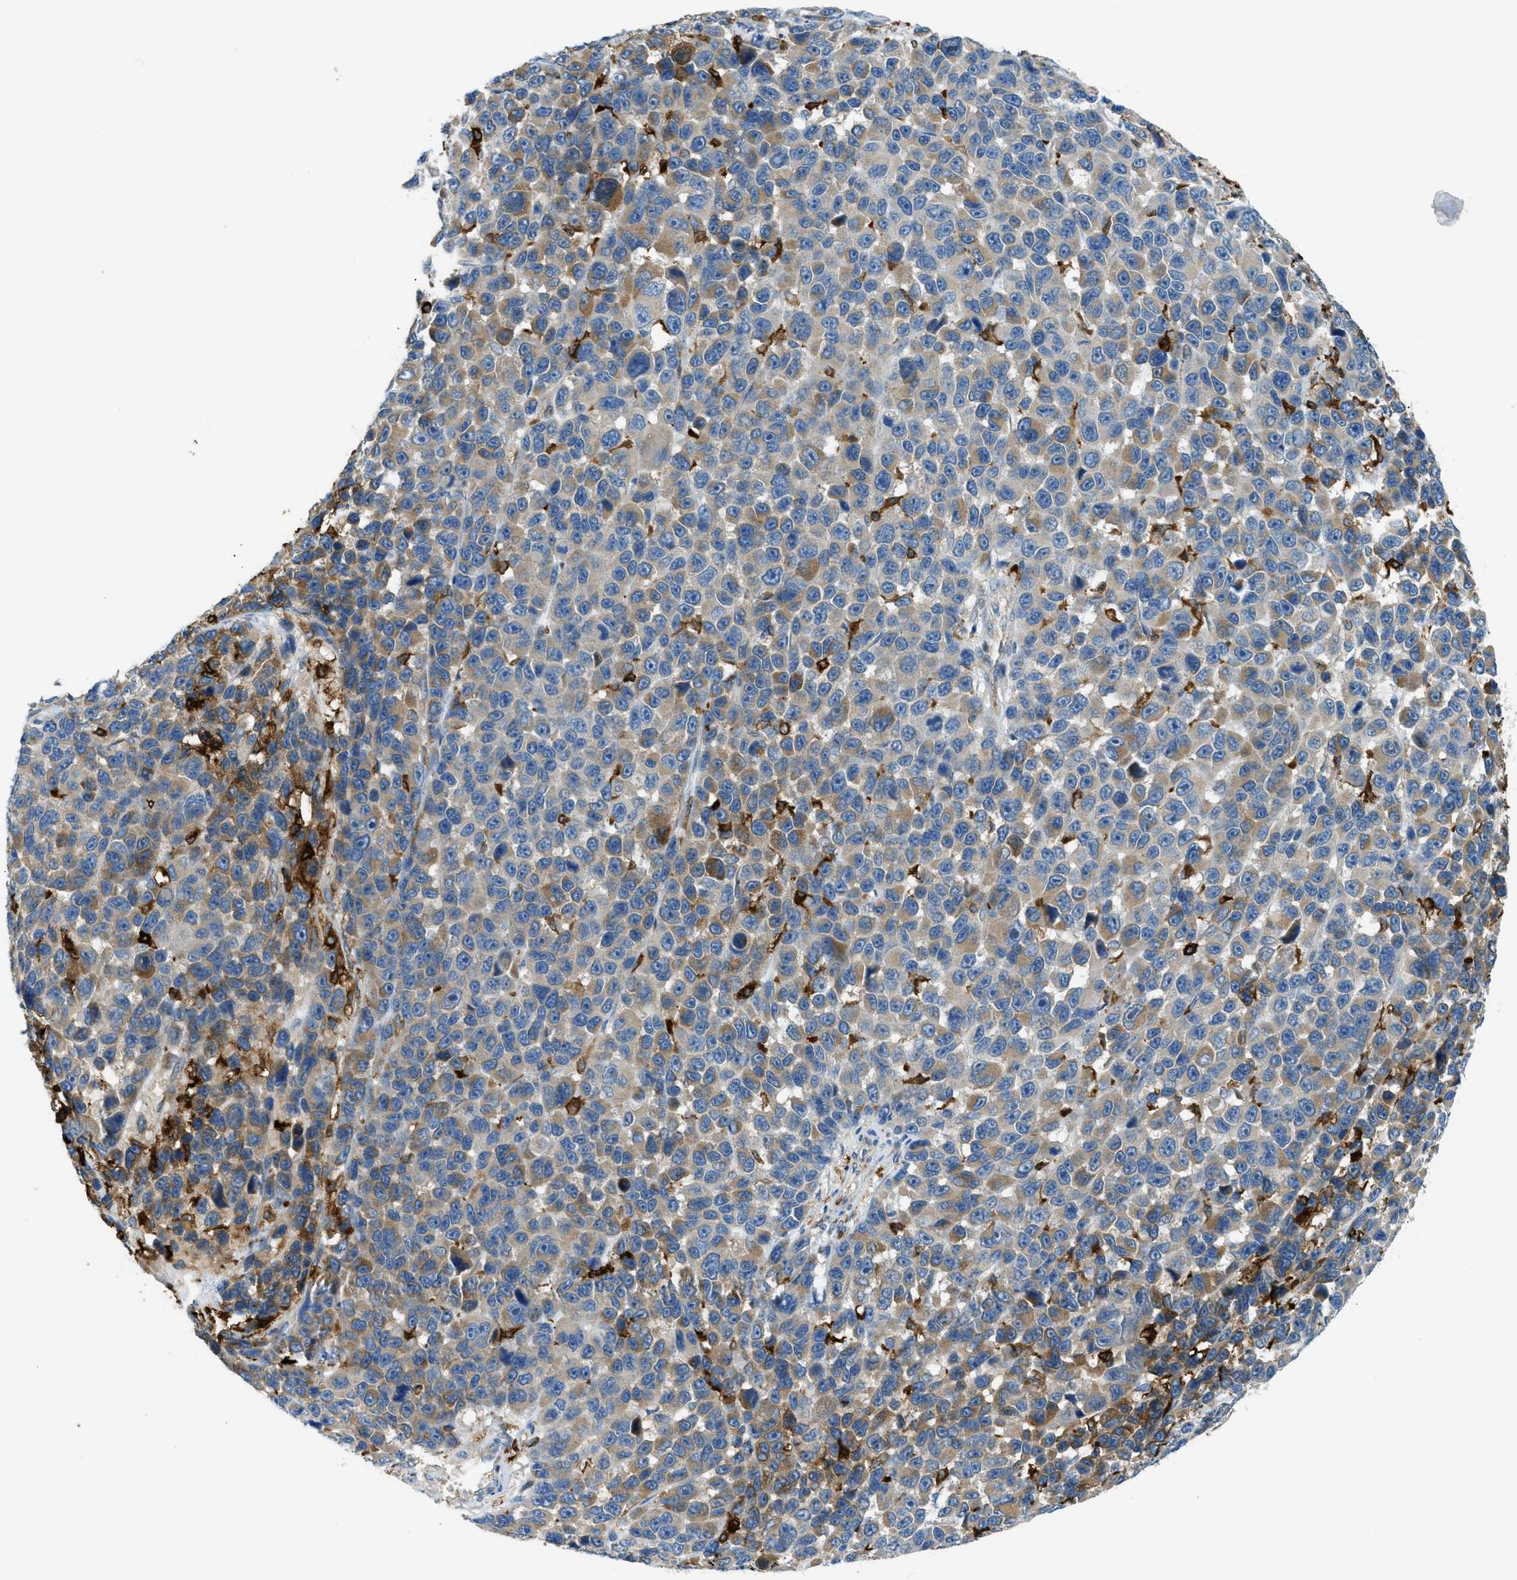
{"staining": {"intensity": "moderate", "quantity": "<25%", "location": "cytoplasmic/membranous"}, "tissue": "melanoma", "cell_type": "Tumor cells", "image_type": "cancer", "snomed": [{"axis": "morphology", "description": "Malignant melanoma, NOS"}, {"axis": "topography", "description": "Skin"}], "caption": "Protein expression by immunohistochemistry (IHC) reveals moderate cytoplasmic/membranous staining in about <25% of tumor cells in melanoma.", "gene": "RFFL", "patient": {"sex": "male", "age": 53}}